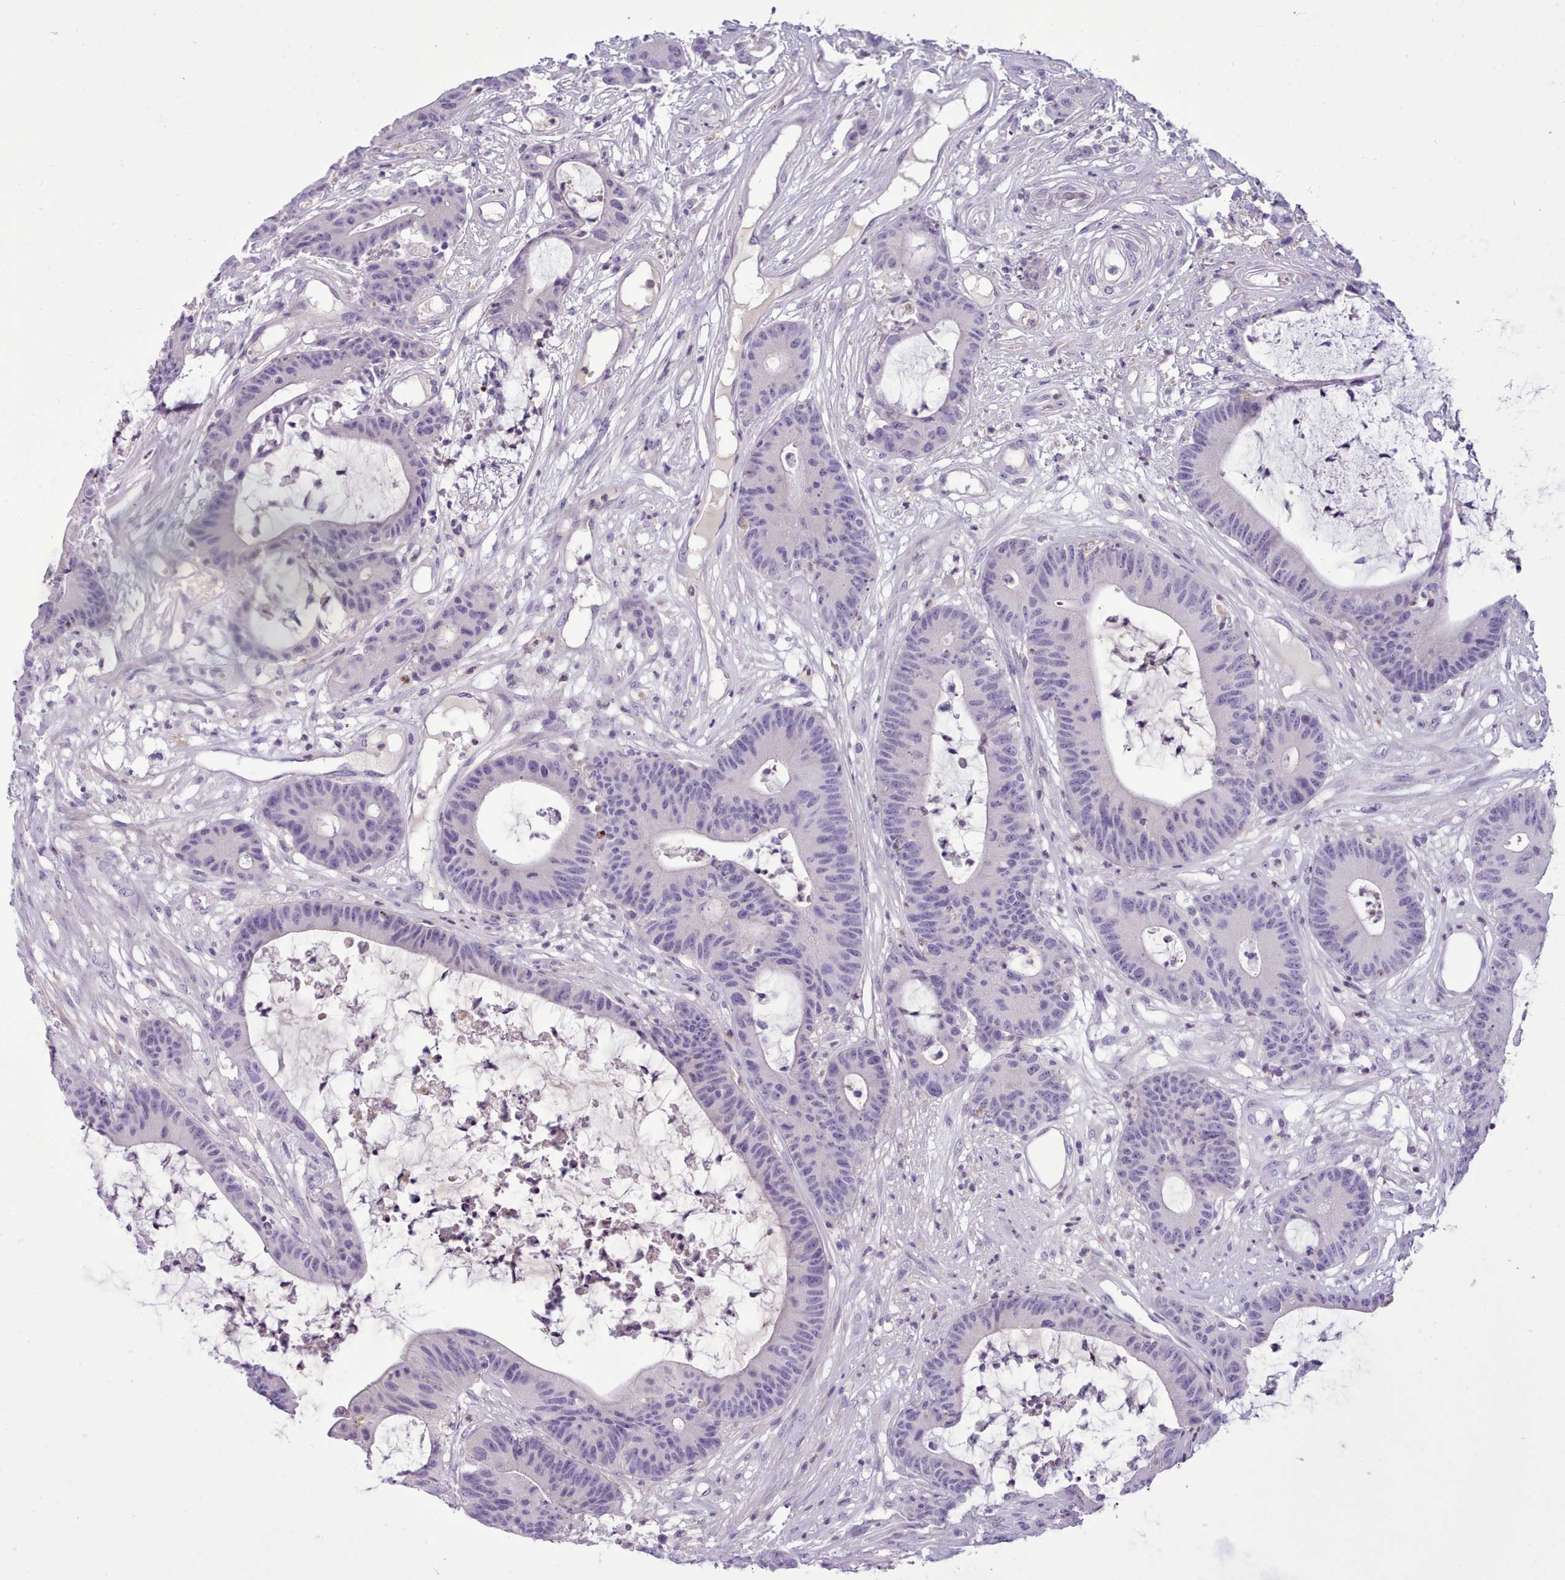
{"staining": {"intensity": "negative", "quantity": "none", "location": "none"}, "tissue": "colorectal cancer", "cell_type": "Tumor cells", "image_type": "cancer", "snomed": [{"axis": "morphology", "description": "Adenocarcinoma, NOS"}, {"axis": "topography", "description": "Colon"}], "caption": "IHC micrograph of neoplastic tissue: colorectal adenocarcinoma stained with DAB (3,3'-diaminobenzidine) exhibits no significant protein positivity in tumor cells.", "gene": "CYP2A13", "patient": {"sex": "female", "age": 84}}